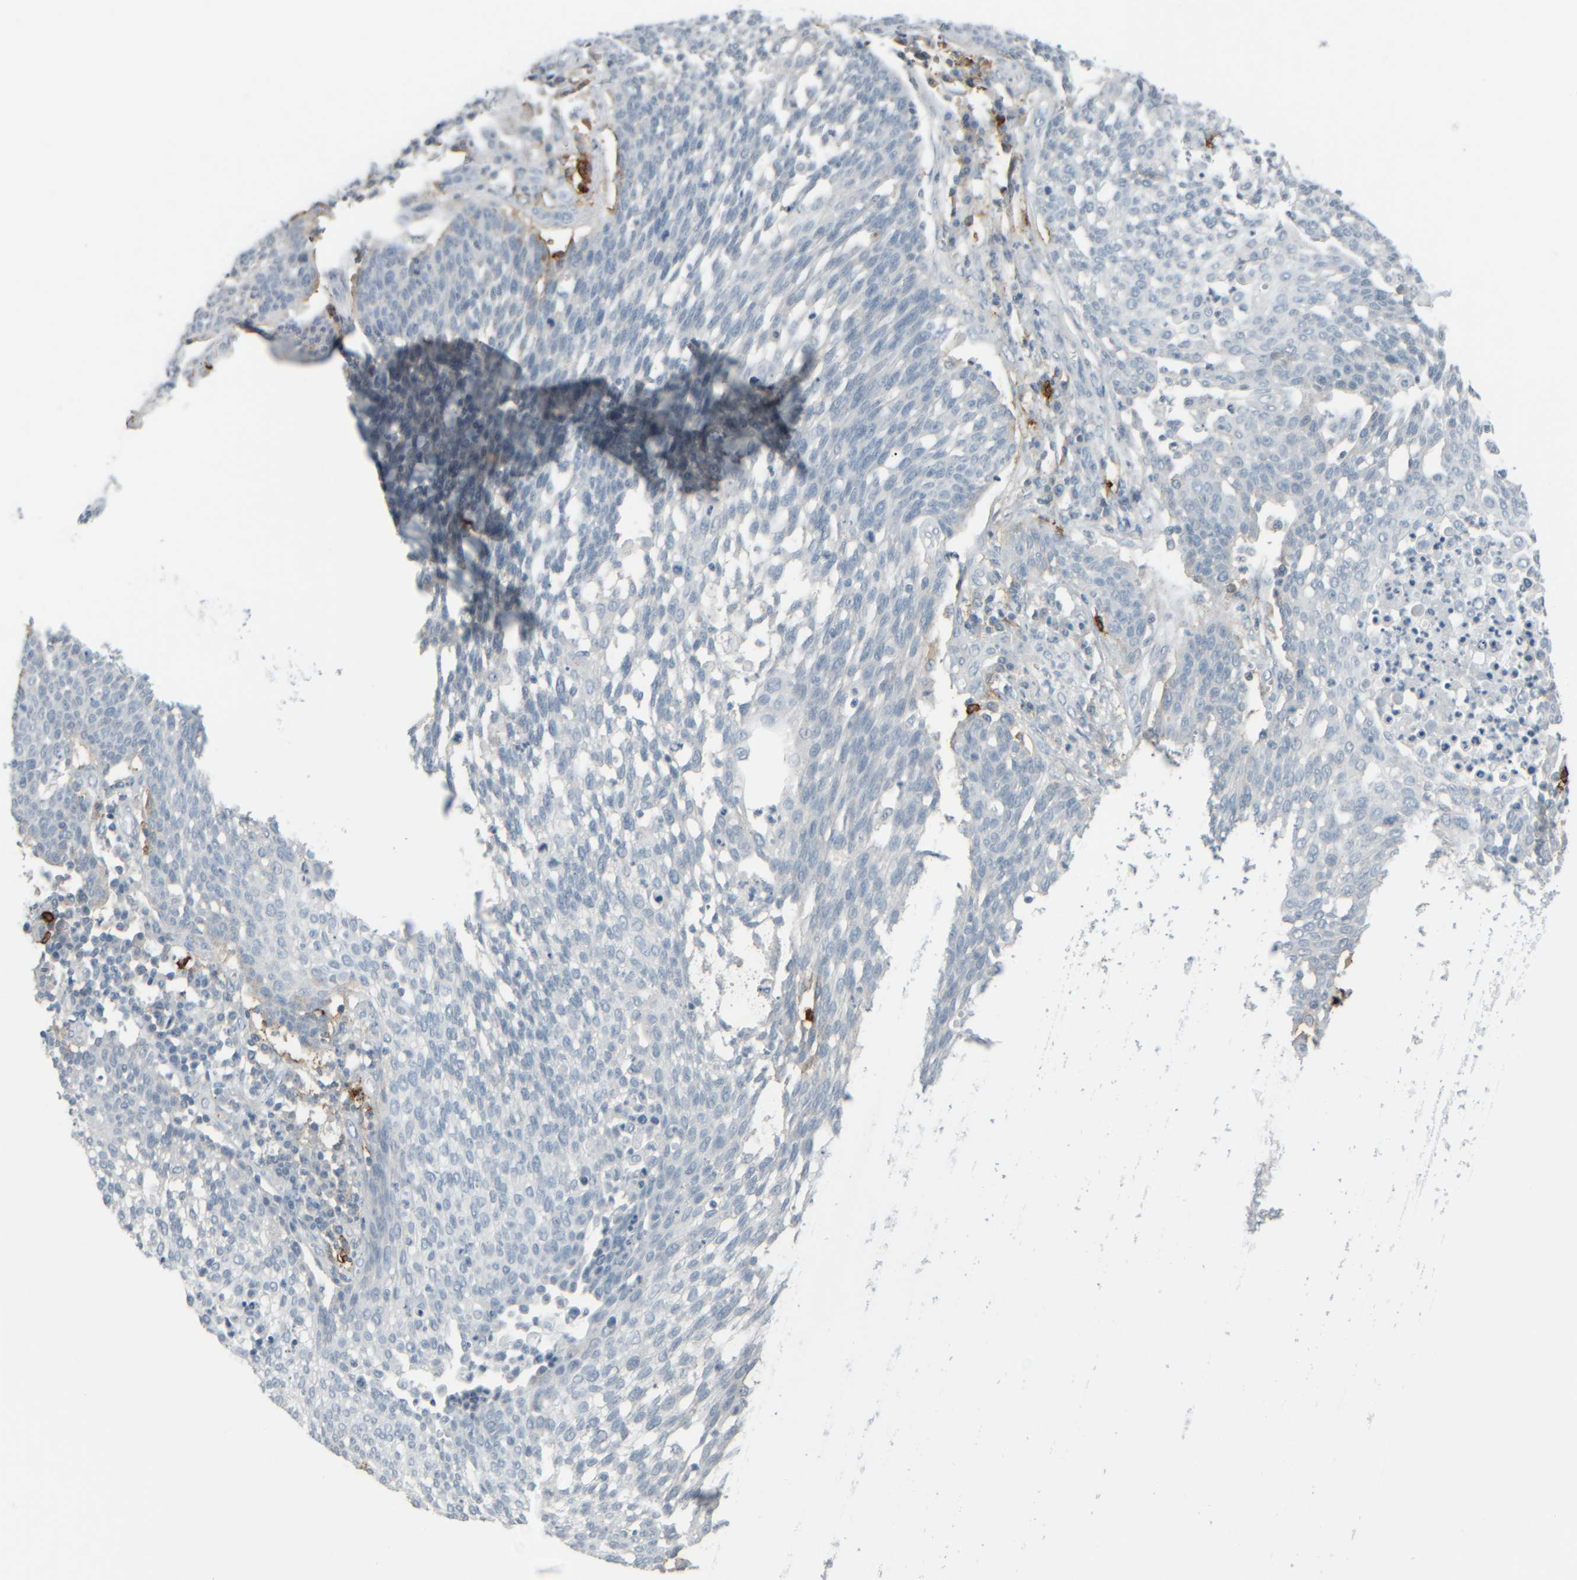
{"staining": {"intensity": "negative", "quantity": "none", "location": "none"}, "tissue": "cervical cancer", "cell_type": "Tumor cells", "image_type": "cancer", "snomed": [{"axis": "morphology", "description": "Squamous cell carcinoma, NOS"}, {"axis": "topography", "description": "Cervix"}], "caption": "Tumor cells show no significant expression in cervical cancer (squamous cell carcinoma).", "gene": "TPSAB1", "patient": {"sex": "female", "age": 34}}